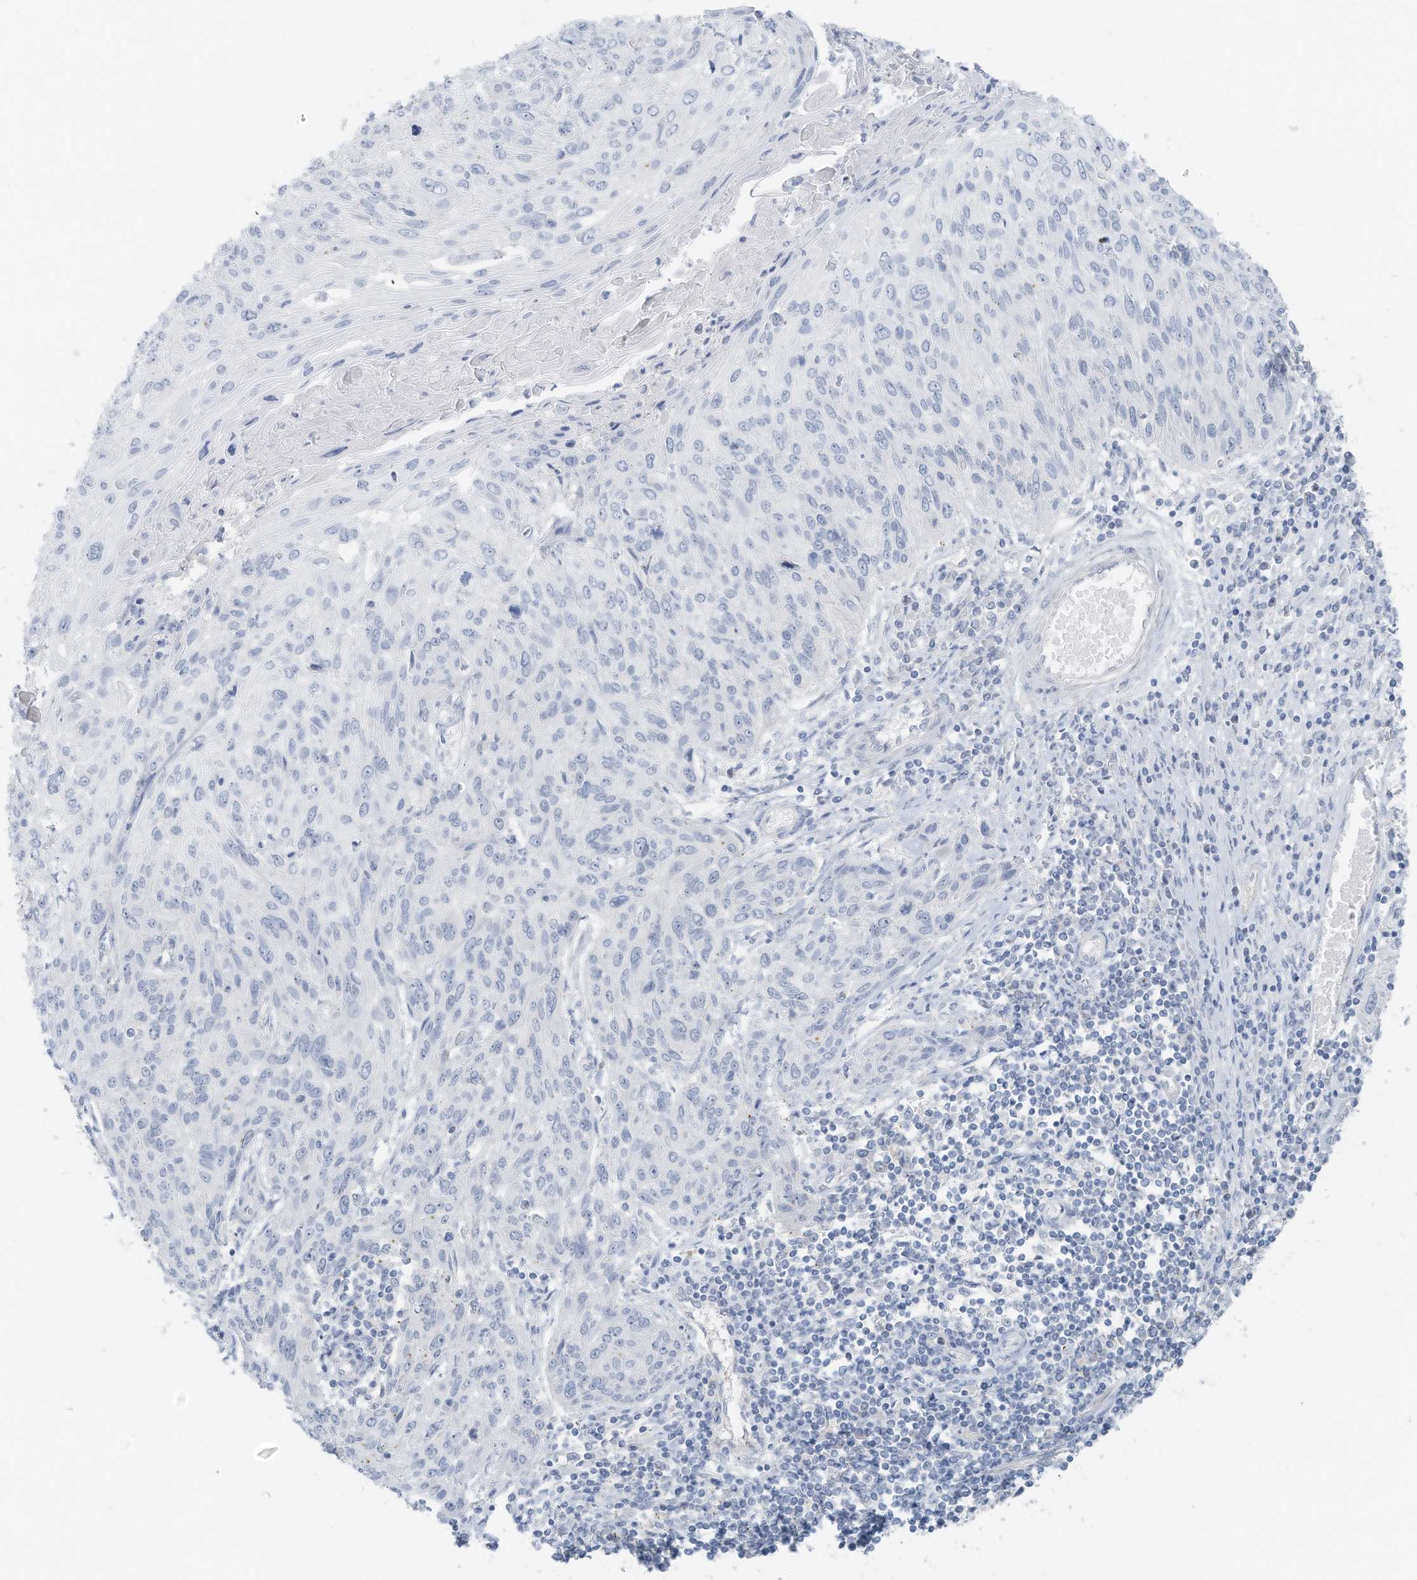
{"staining": {"intensity": "negative", "quantity": "none", "location": "none"}, "tissue": "cervical cancer", "cell_type": "Tumor cells", "image_type": "cancer", "snomed": [{"axis": "morphology", "description": "Squamous cell carcinoma, NOS"}, {"axis": "topography", "description": "Cervix"}], "caption": "Tumor cells are negative for protein expression in human cervical cancer (squamous cell carcinoma).", "gene": "SLC25A43", "patient": {"sex": "female", "age": 51}}